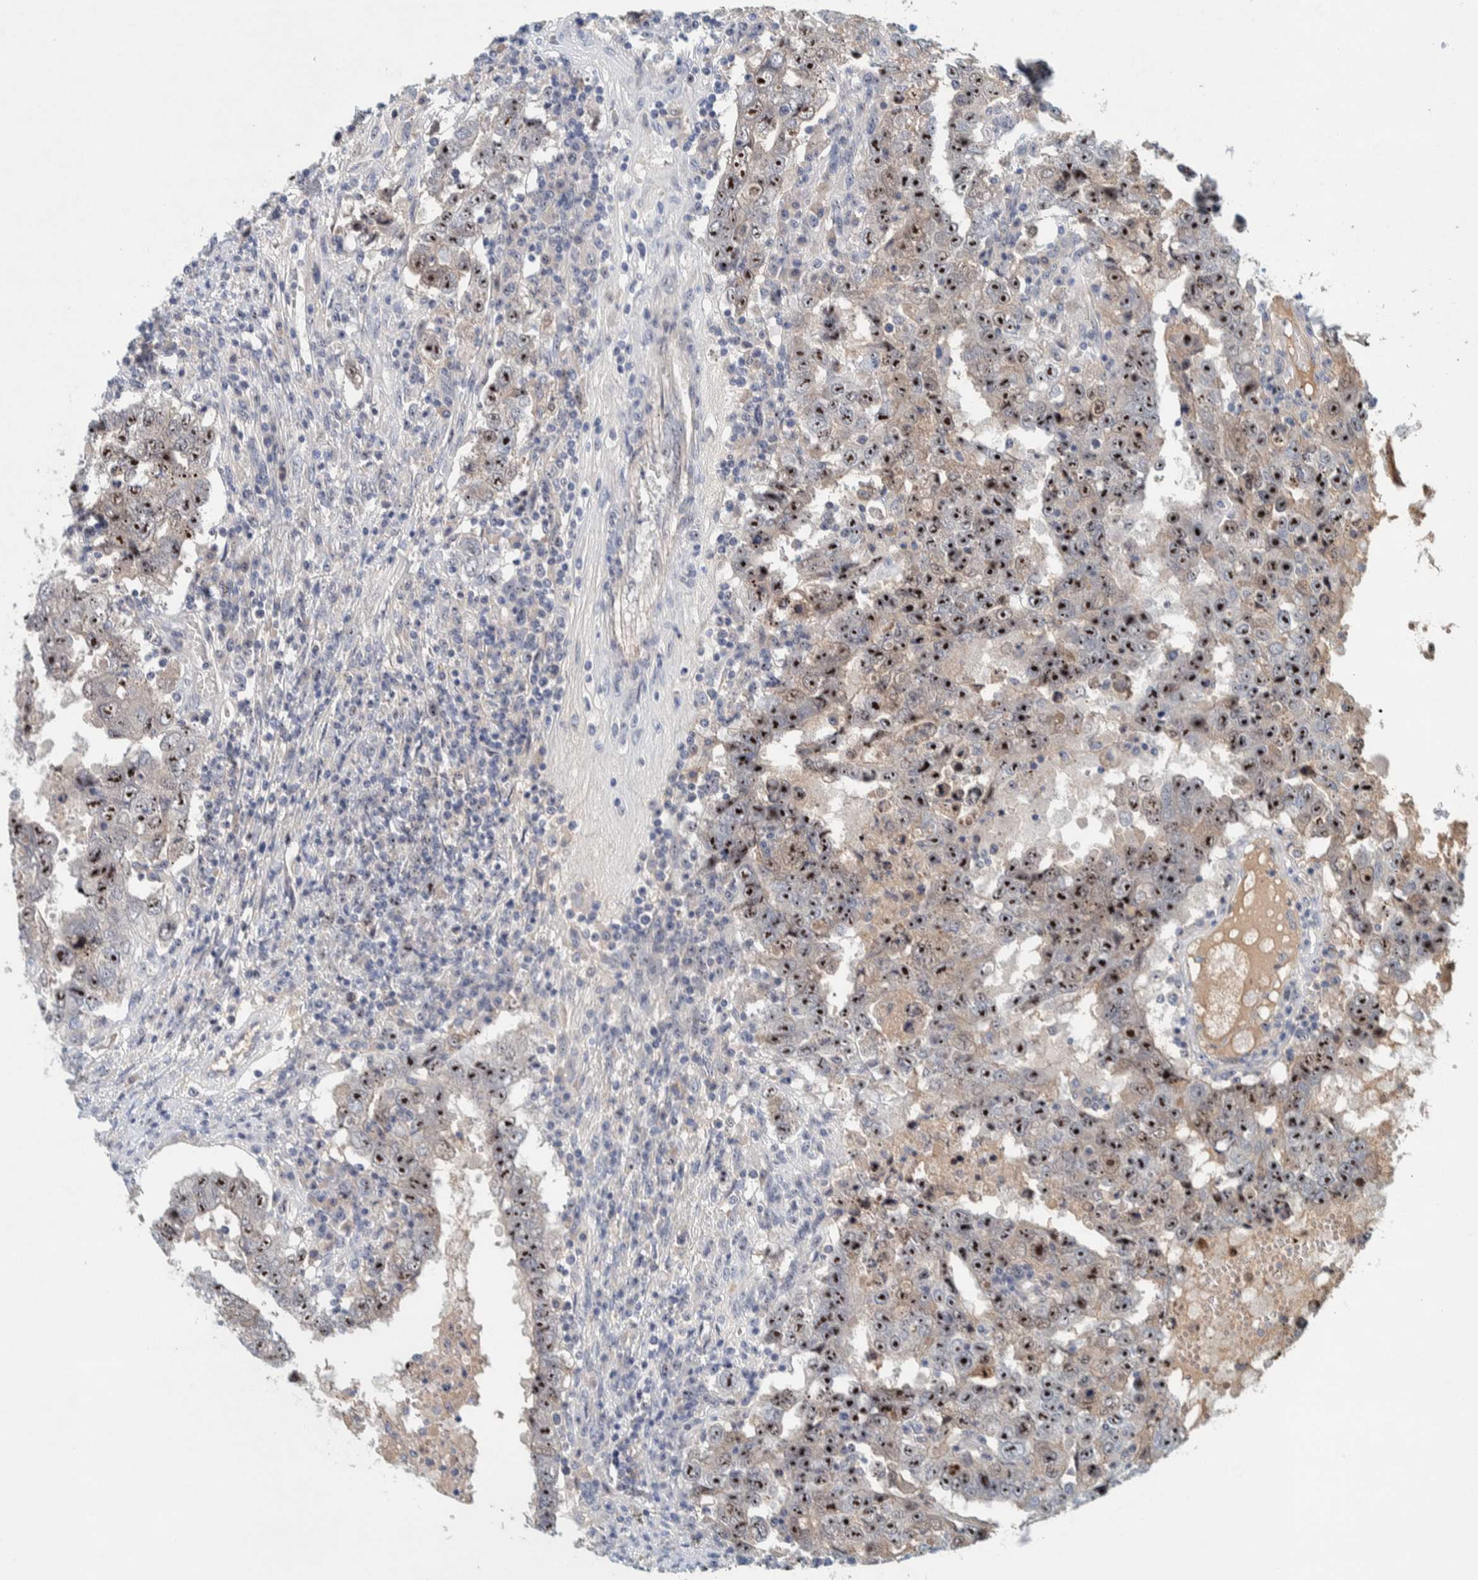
{"staining": {"intensity": "strong", "quantity": ">75%", "location": "nuclear"}, "tissue": "testis cancer", "cell_type": "Tumor cells", "image_type": "cancer", "snomed": [{"axis": "morphology", "description": "Carcinoma, Embryonal, NOS"}, {"axis": "topography", "description": "Testis"}], "caption": "Immunohistochemical staining of human embryonal carcinoma (testis) reveals high levels of strong nuclear protein expression in approximately >75% of tumor cells.", "gene": "NOL11", "patient": {"sex": "male", "age": 26}}